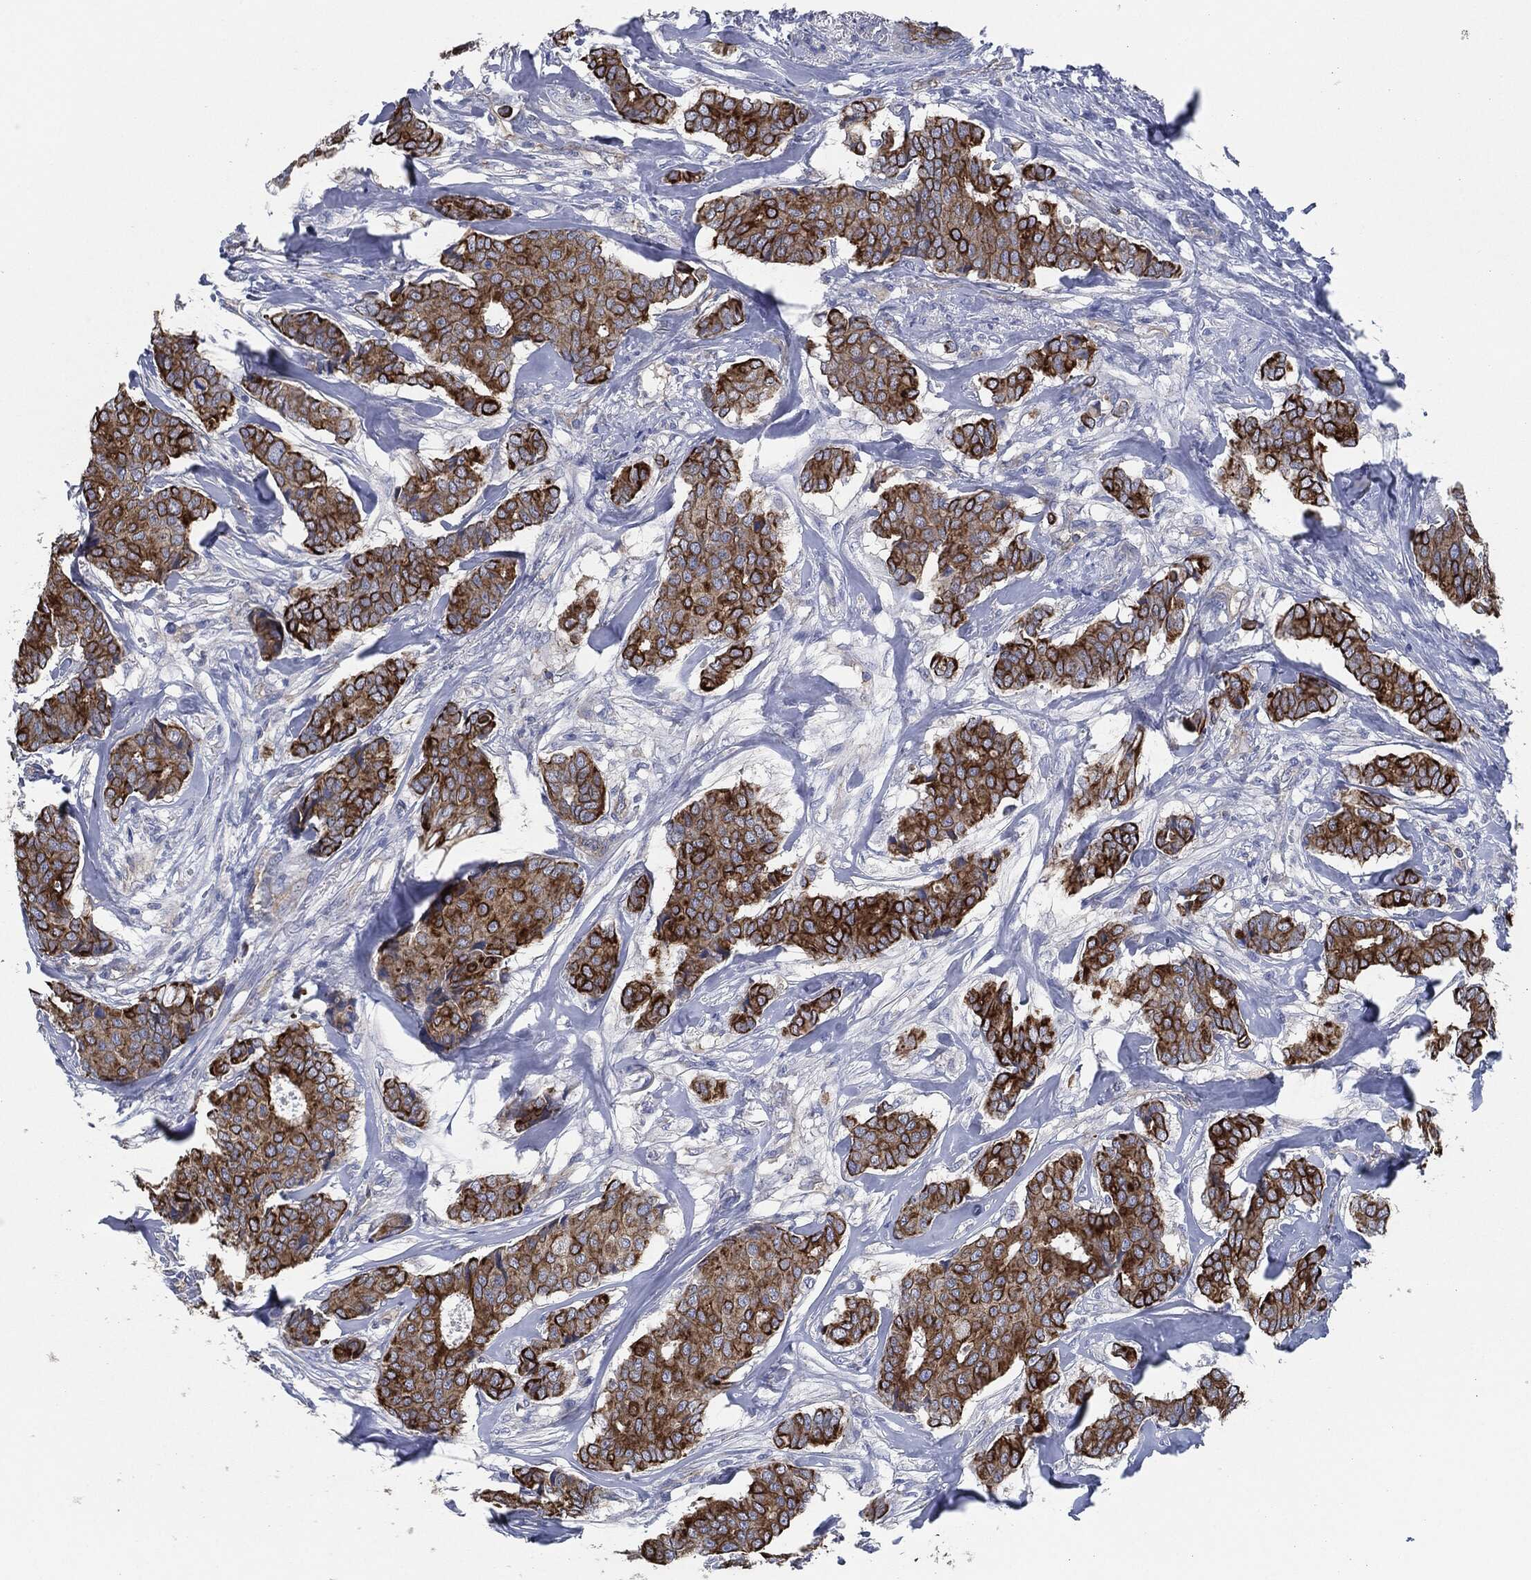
{"staining": {"intensity": "strong", "quantity": ">75%", "location": "cytoplasmic/membranous"}, "tissue": "breast cancer", "cell_type": "Tumor cells", "image_type": "cancer", "snomed": [{"axis": "morphology", "description": "Duct carcinoma"}, {"axis": "topography", "description": "Breast"}], "caption": "Breast cancer (invasive ductal carcinoma) stained for a protein (brown) shows strong cytoplasmic/membranous positive staining in approximately >75% of tumor cells.", "gene": "SHROOM2", "patient": {"sex": "female", "age": 75}}